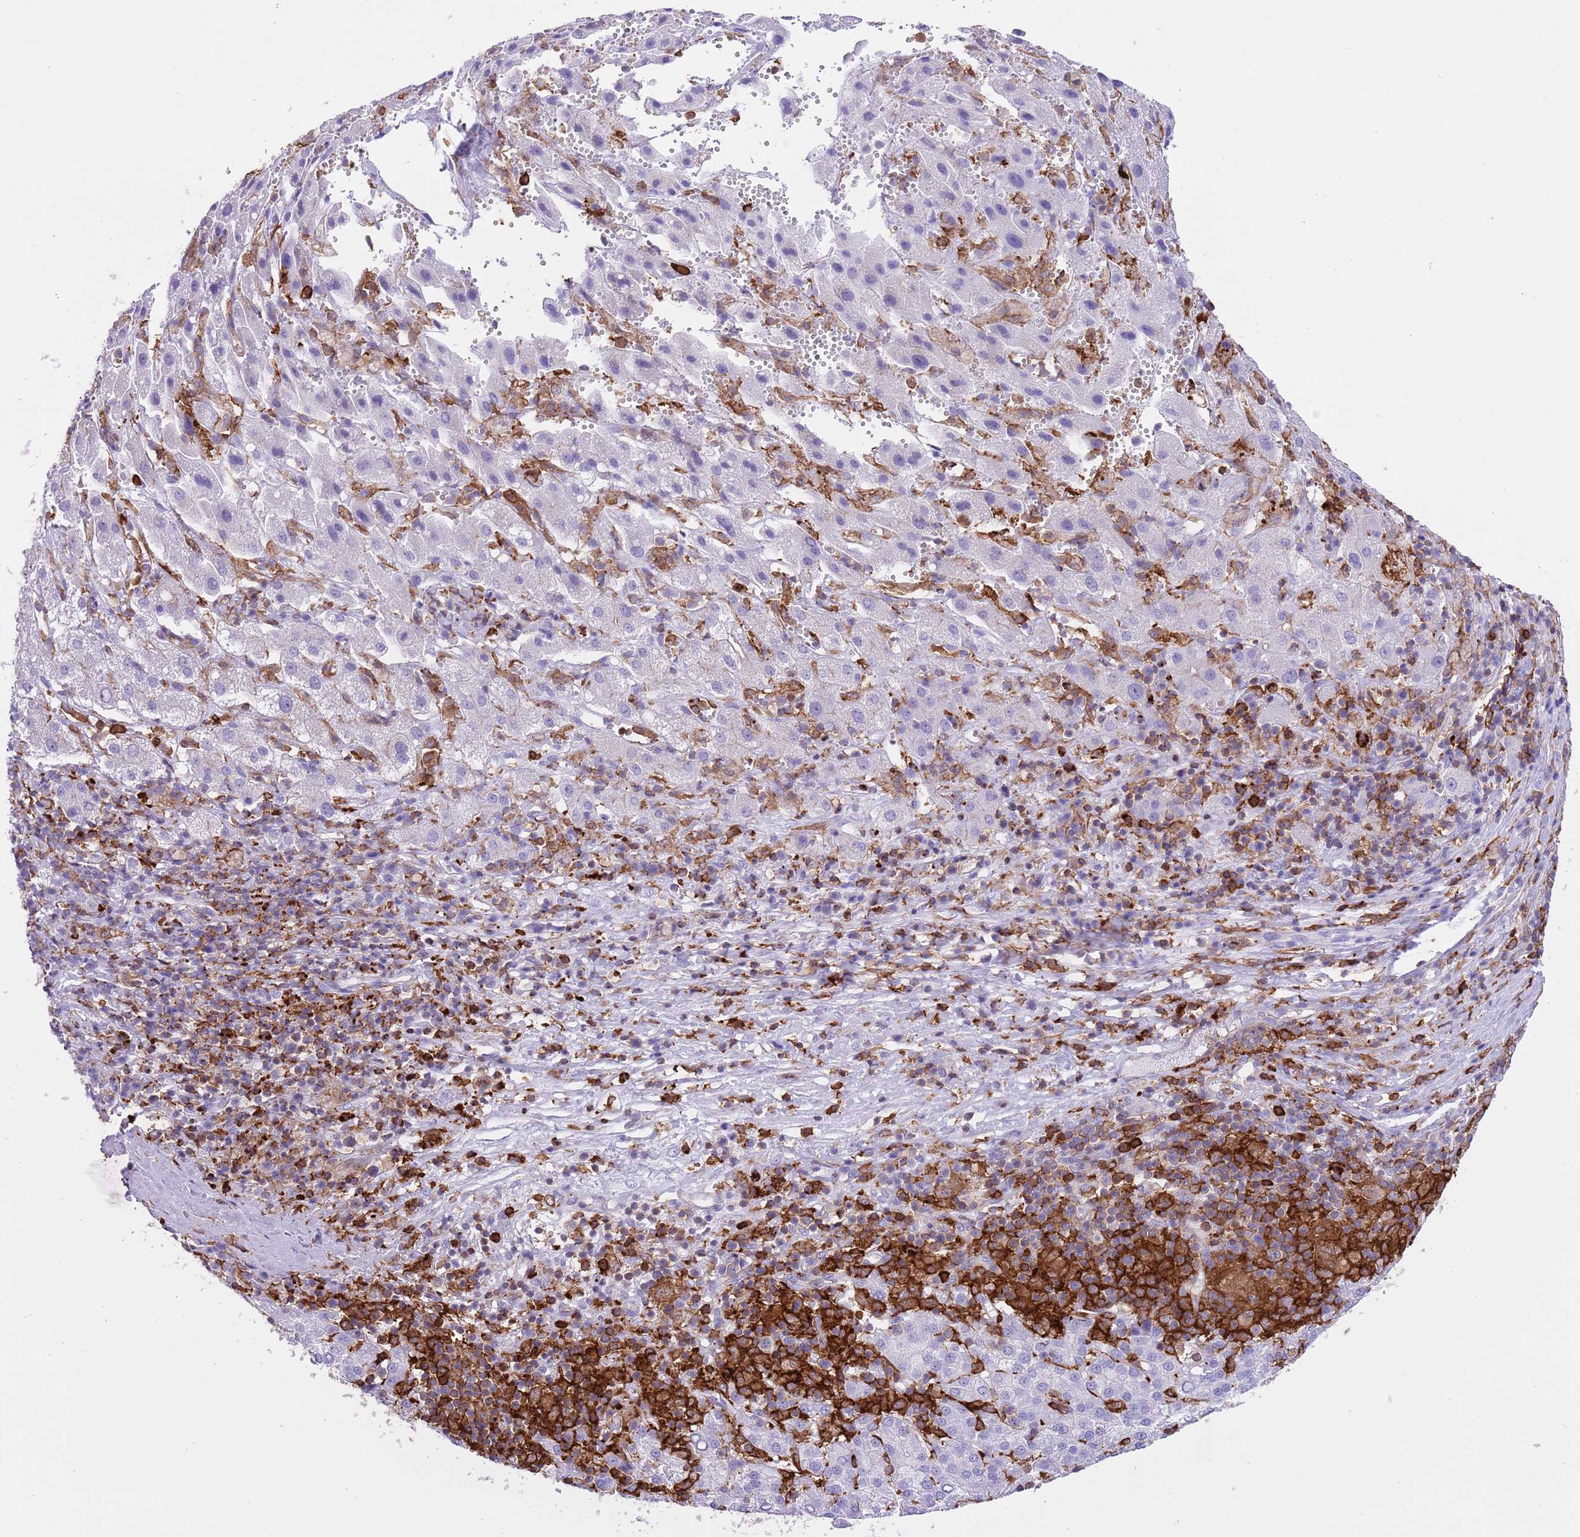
{"staining": {"intensity": "negative", "quantity": "none", "location": "none"}, "tissue": "liver cancer", "cell_type": "Tumor cells", "image_type": "cancer", "snomed": [{"axis": "morphology", "description": "Carcinoma, Hepatocellular, NOS"}, {"axis": "topography", "description": "Liver"}], "caption": "Tumor cells show no significant expression in liver cancer (hepatocellular carcinoma). Nuclei are stained in blue.", "gene": "EFHD2", "patient": {"sex": "female", "age": 58}}